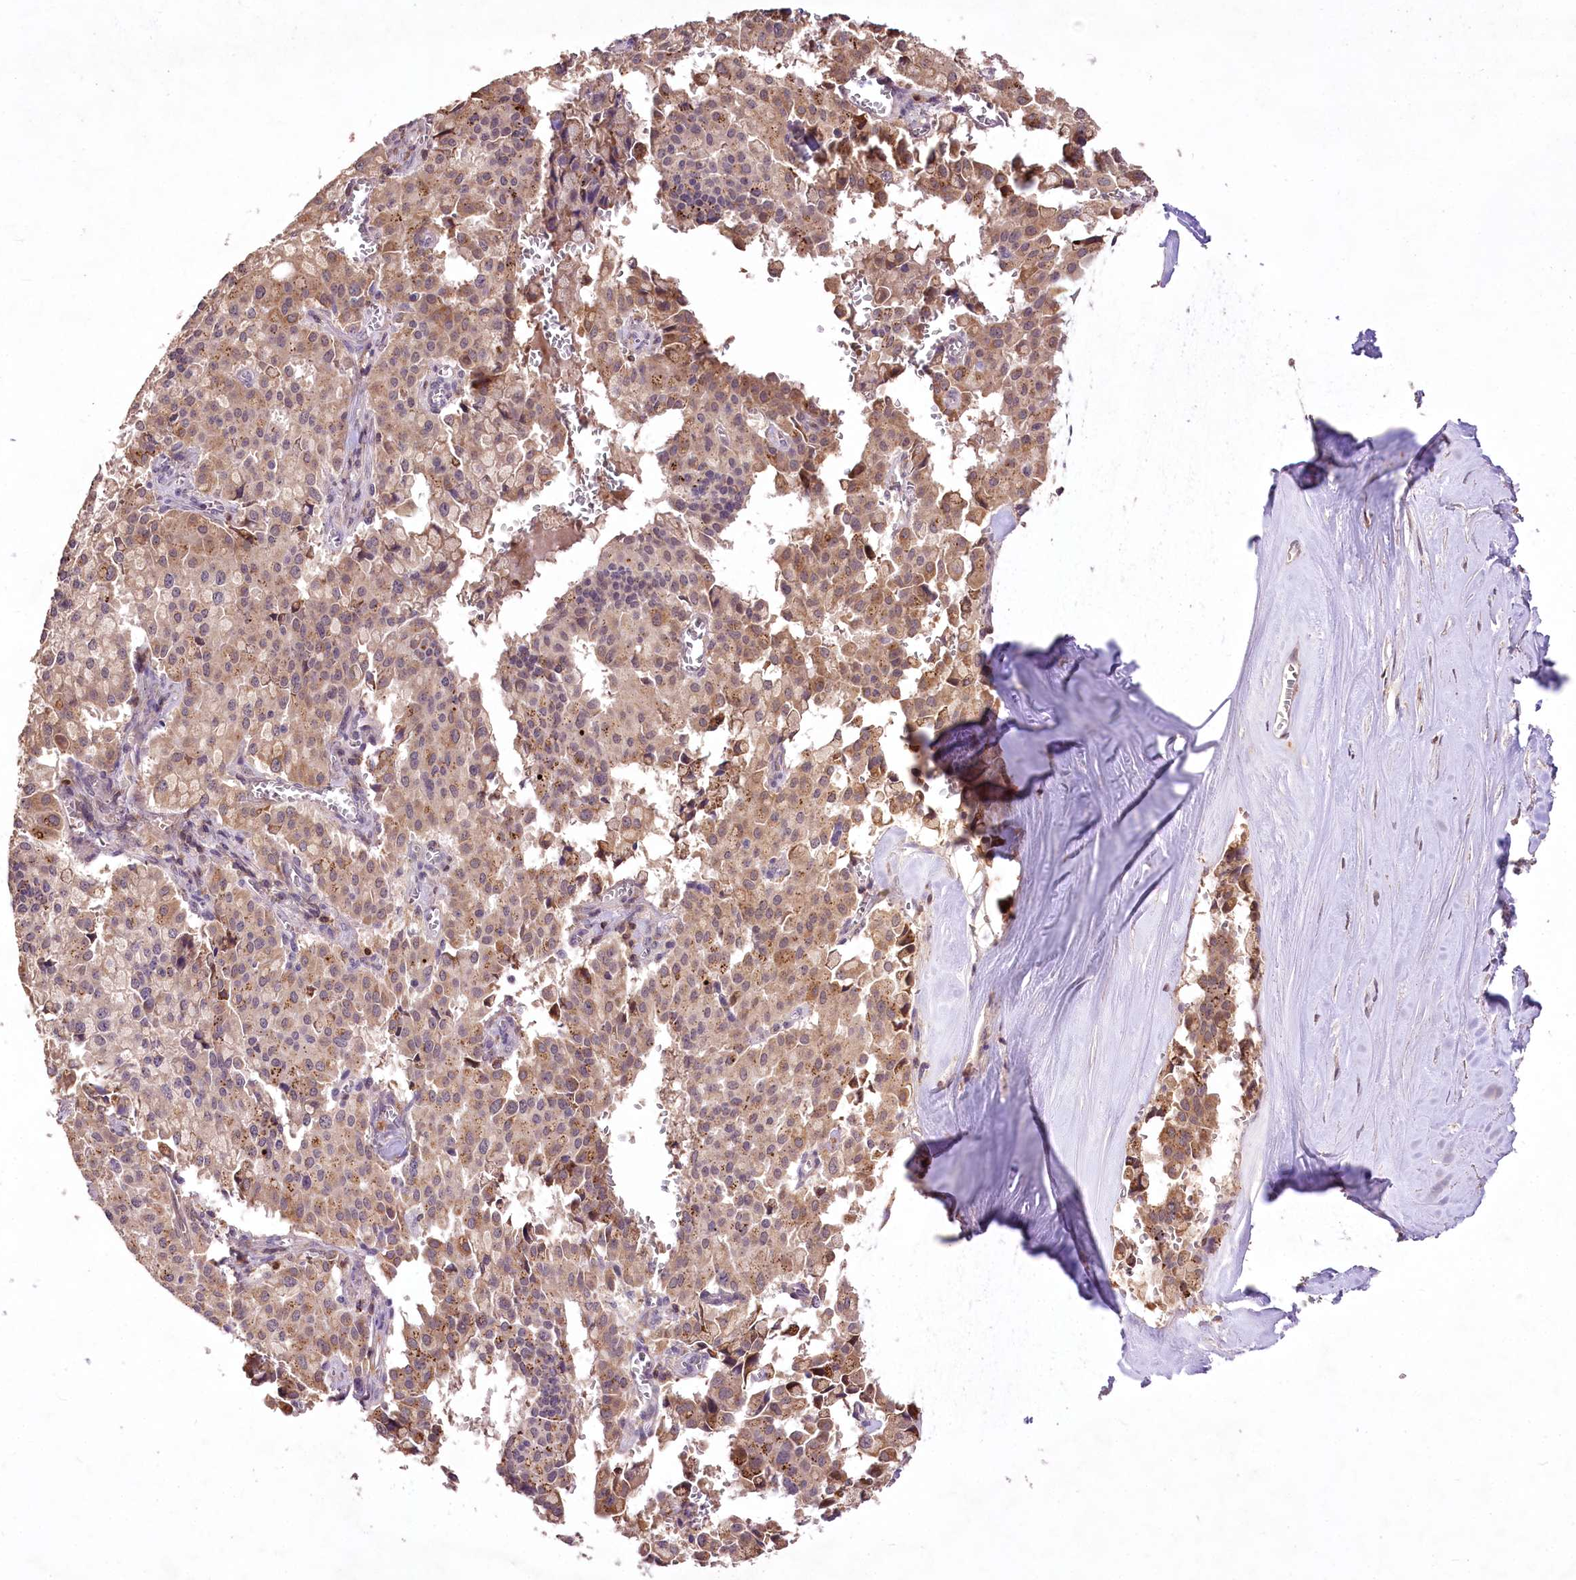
{"staining": {"intensity": "moderate", "quantity": "25%-75%", "location": "cytoplasmic/membranous"}, "tissue": "pancreatic cancer", "cell_type": "Tumor cells", "image_type": "cancer", "snomed": [{"axis": "morphology", "description": "Adenocarcinoma, NOS"}, {"axis": "topography", "description": "Pancreas"}], "caption": "Adenocarcinoma (pancreatic) stained with immunohistochemistry (IHC) demonstrates moderate cytoplasmic/membranous positivity in approximately 25%-75% of tumor cells.", "gene": "SERGEF", "patient": {"sex": "male", "age": 65}}